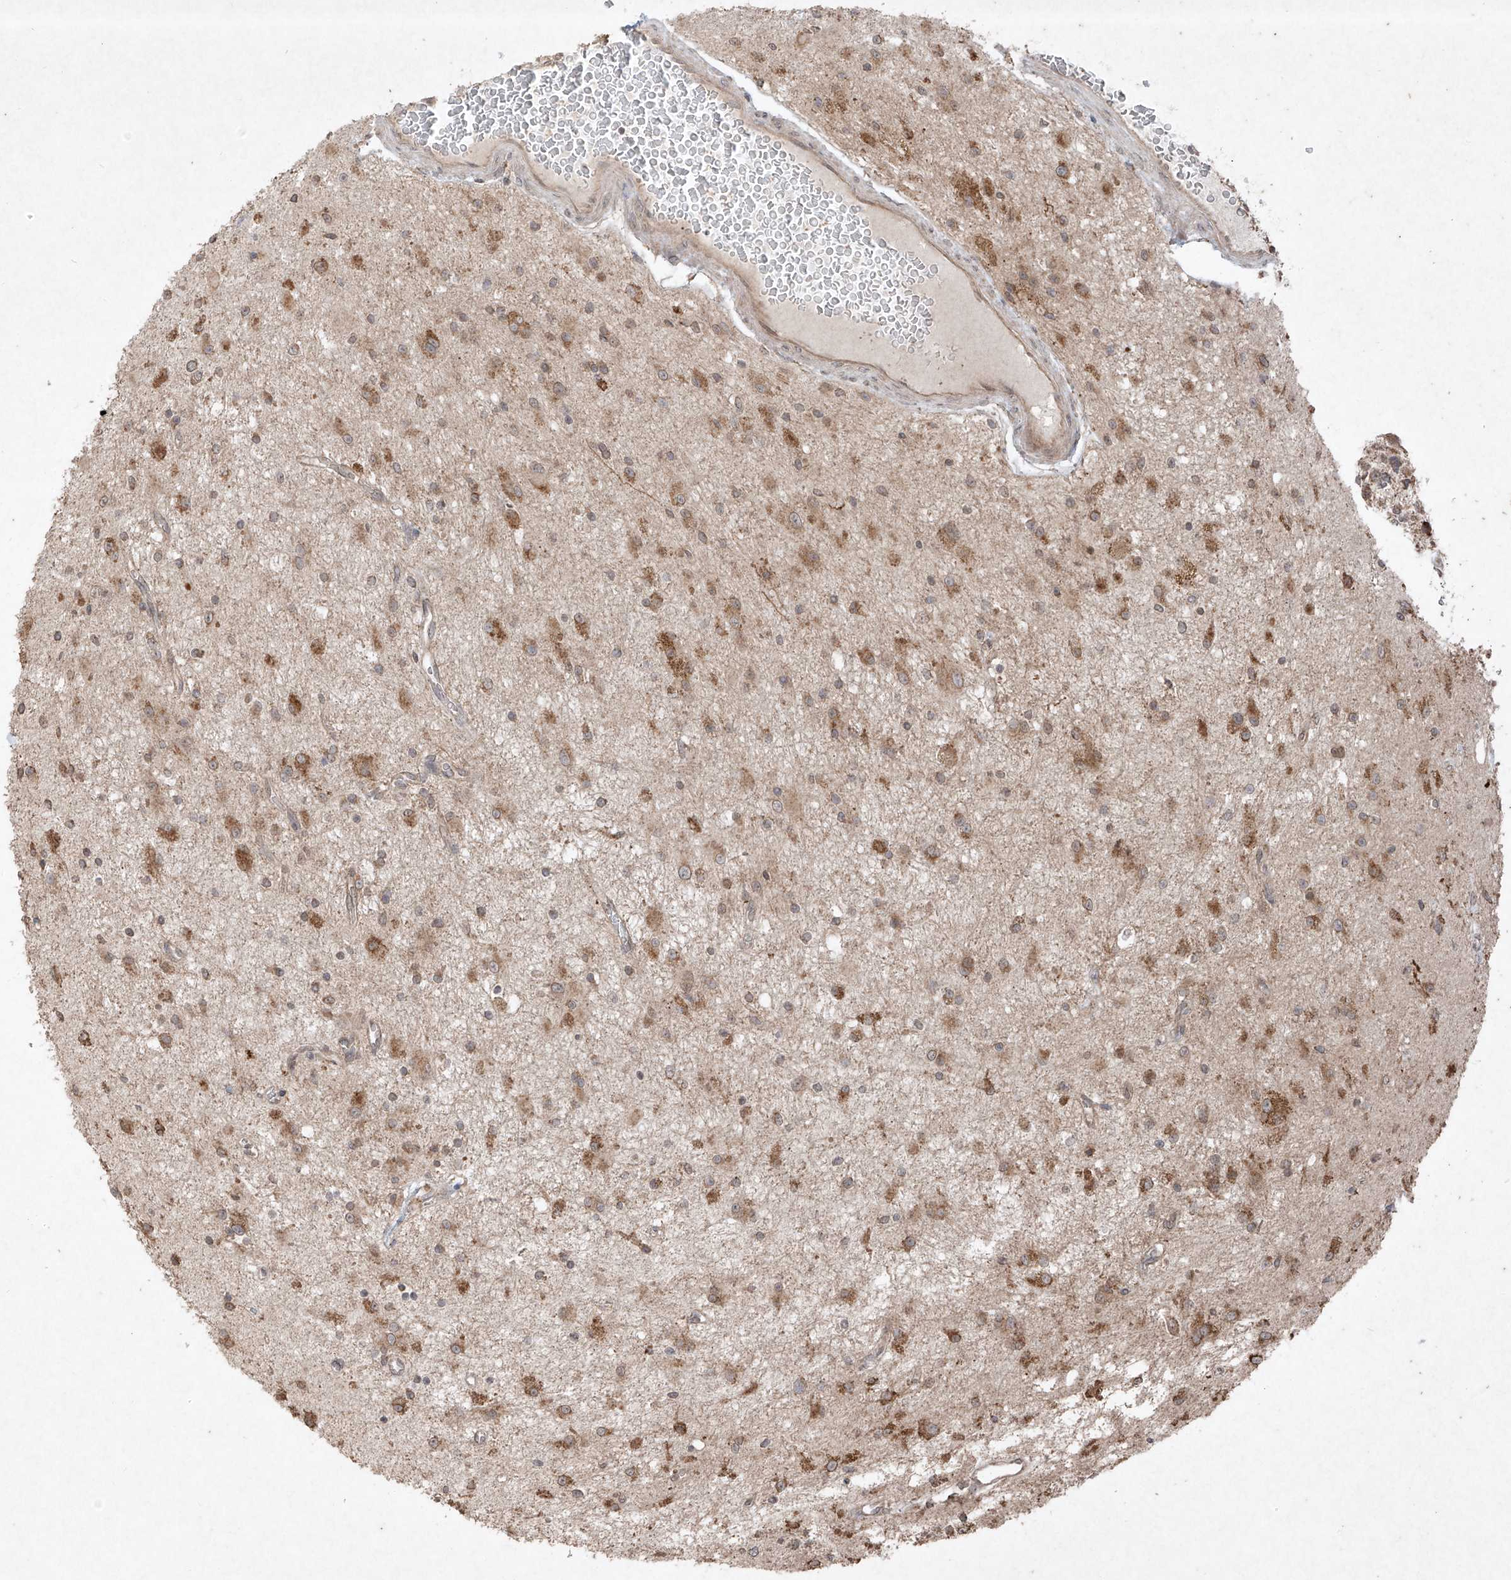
{"staining": {"intensity": "moderate", "quantity": "25%-75%", "location": "cytoplasmic/membranous"}, "tissue": "glioma", "cell_type": "Tumor cells", "image_type": "cancer", "snomed": [{"axis": "morphology", "description": "Glioma, malignant, High grade"}, {"axis": "topography", "description": "Brain"}], "caption": "The image exhibits staining of malignant glioma (high-grade), revealing moderate cytoplasmic/membranous protein expression (brown color) within tumor cells. (brown staining indicates protein expression, while blue staining denotes nuclei).", "gene": "ABCD3", "patient": {"sex": "male", "age": 34}}